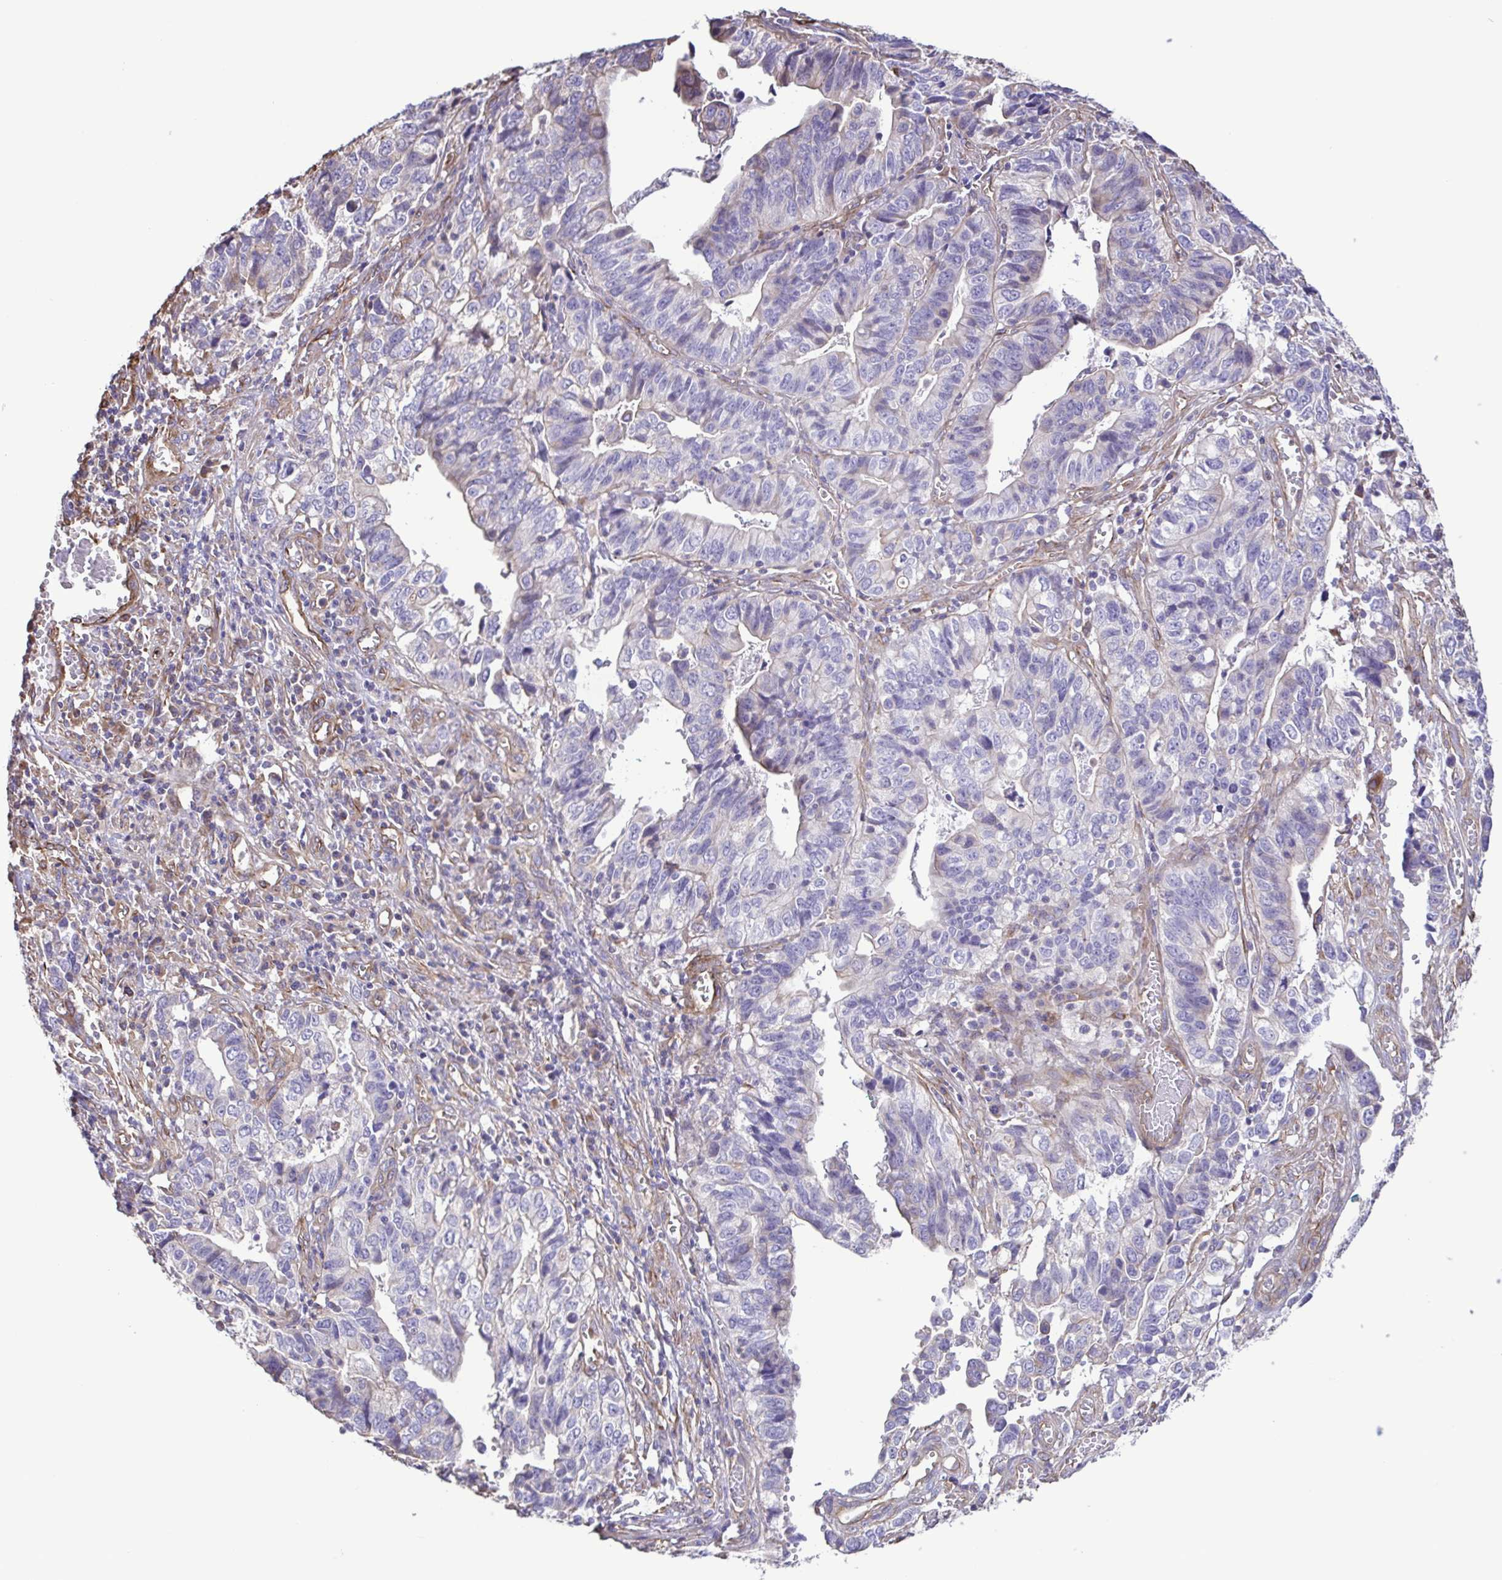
{"staining": {"intensity": "weak", "quantity": "<25%", "location": "cytoplasmic/membranous"}, "tissue": "stomach cancer", "cell_type": "Tumor cells", "image_type": "cancer", "snomed": [{"axis": "morphology", "description": "Adenocarcinoma, NOS"}, {"axis": "topography", "description": "Stomach, upper"}], "caption": "This is a histopathology image of IHC staining of stomach cancer, which shows no positivity in tumor cells.", "gene": "FLT1", "patient": {"sex": "female", "age": 67}}